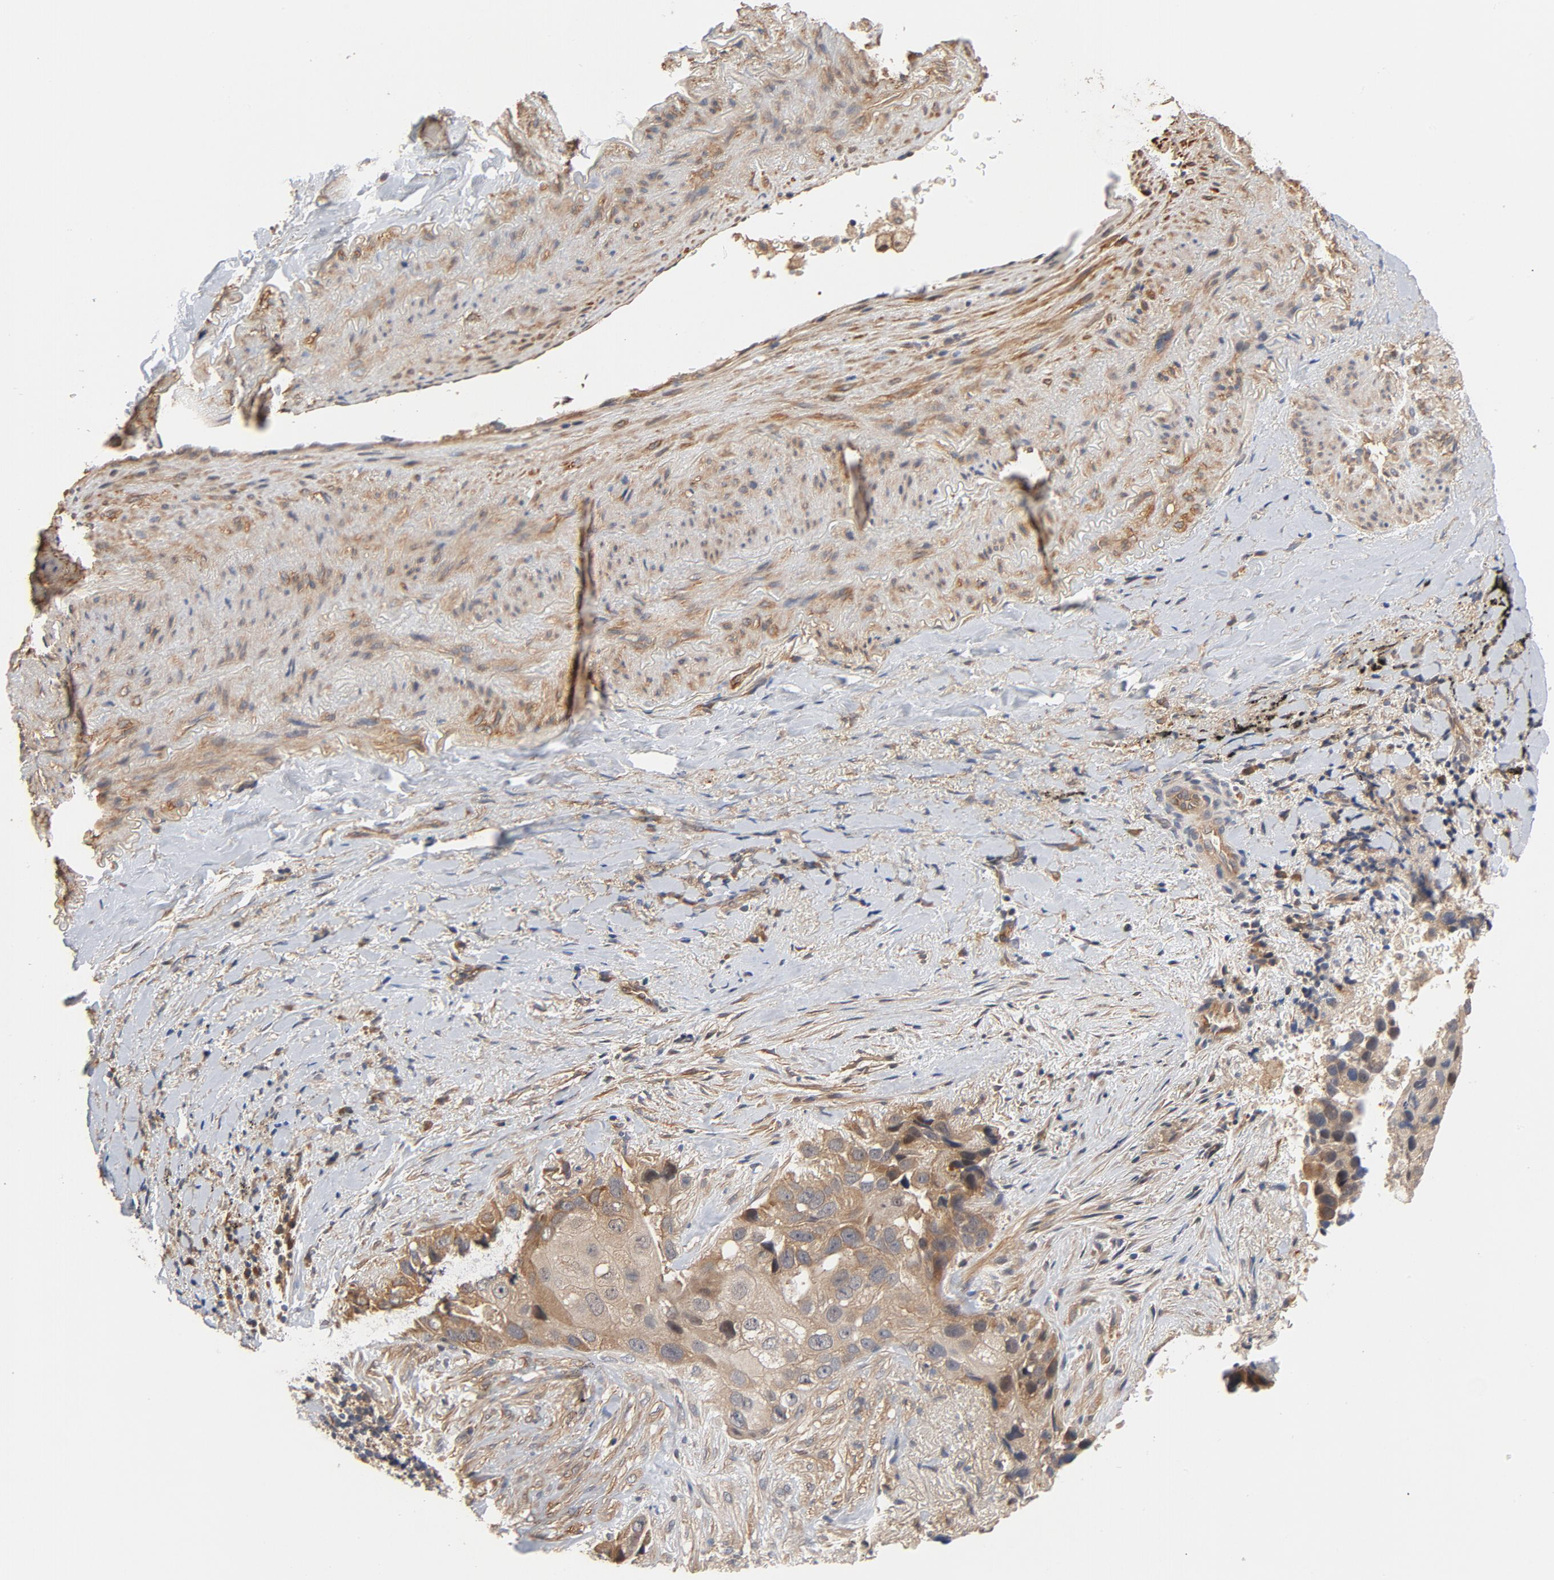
{"staining": {"intensity": "weak", "quantity": "<25%", "location": "cytoplasmic/membranous"}, "tissue": "lung cancer", "cell_type": "Tumor cells", "image_type": "cancer", "snomed": [{"axis": "morphology", "description": "Squamous cell carcinoma, NOS"}, {"axis": "topography", "description": "Lung"}], "caption": "IHC of human lung squamous cell carcinoma demonstrates no staining in tumor cells.", "gene": "PITPNM2", "patient": {"sex": "male", "age": 54}}